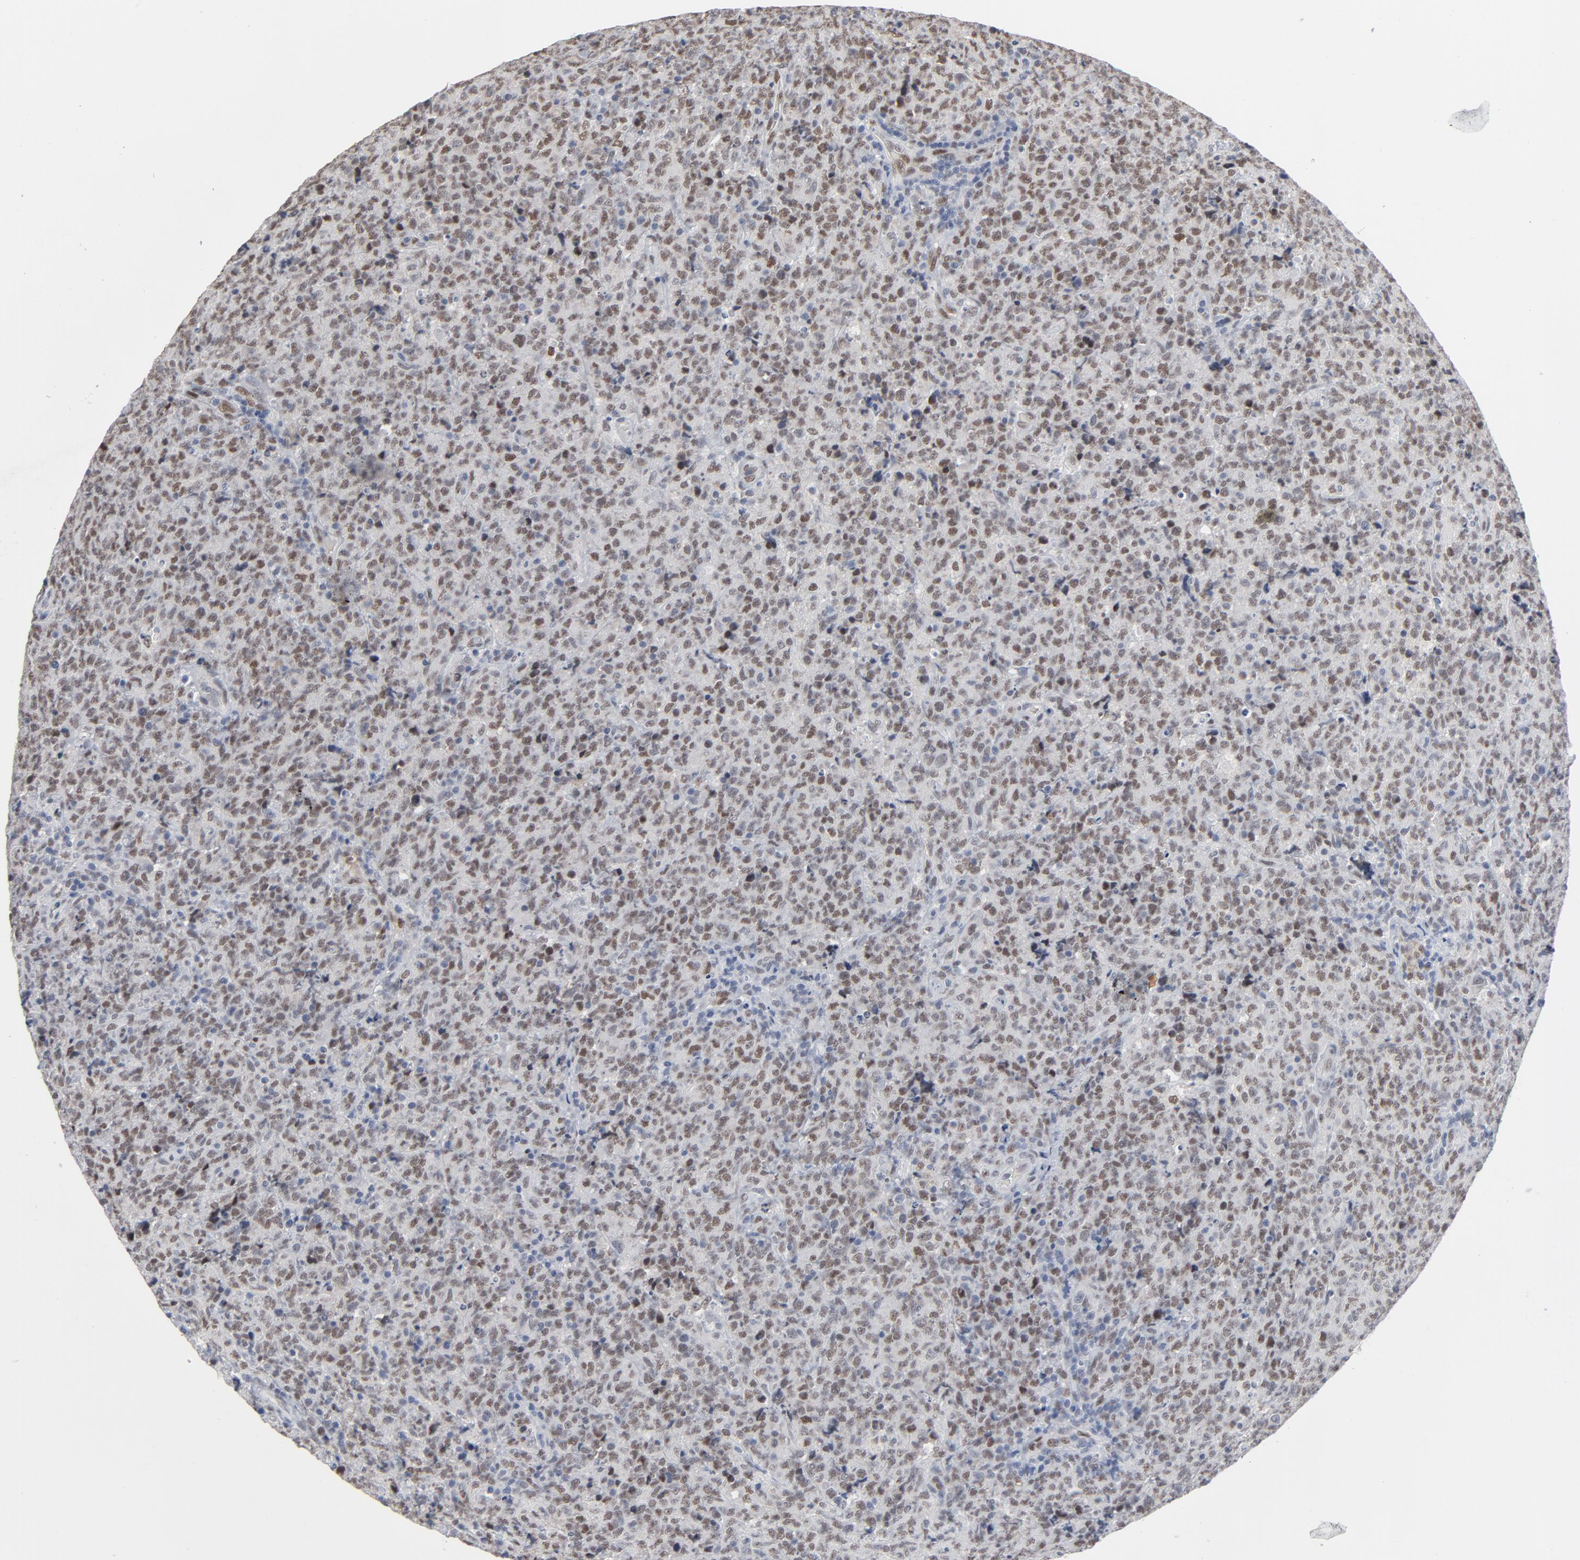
{"staining": {"intensity": "weak", "quantity": "25%-75%", "location": "nuclear"}, "tissue": "lymphoma", "cell_type": "Tumor cells", "image_type": "cancer", "snomed": [{"axis": "morphology", "description": "Malignant lymphoma, non-Hodgkin's type, High grade"}, {"axis": "topography", "description": "Tonsil"}], "caption": "IHC photomicrograph of lymphoma stained for a protein (brown), which exhibits low levels of weak nuclear expression in approximately 25%-75% of tumor cells.", "gene": "ATF7", "patient": {"sex": "female", "age": 36}}